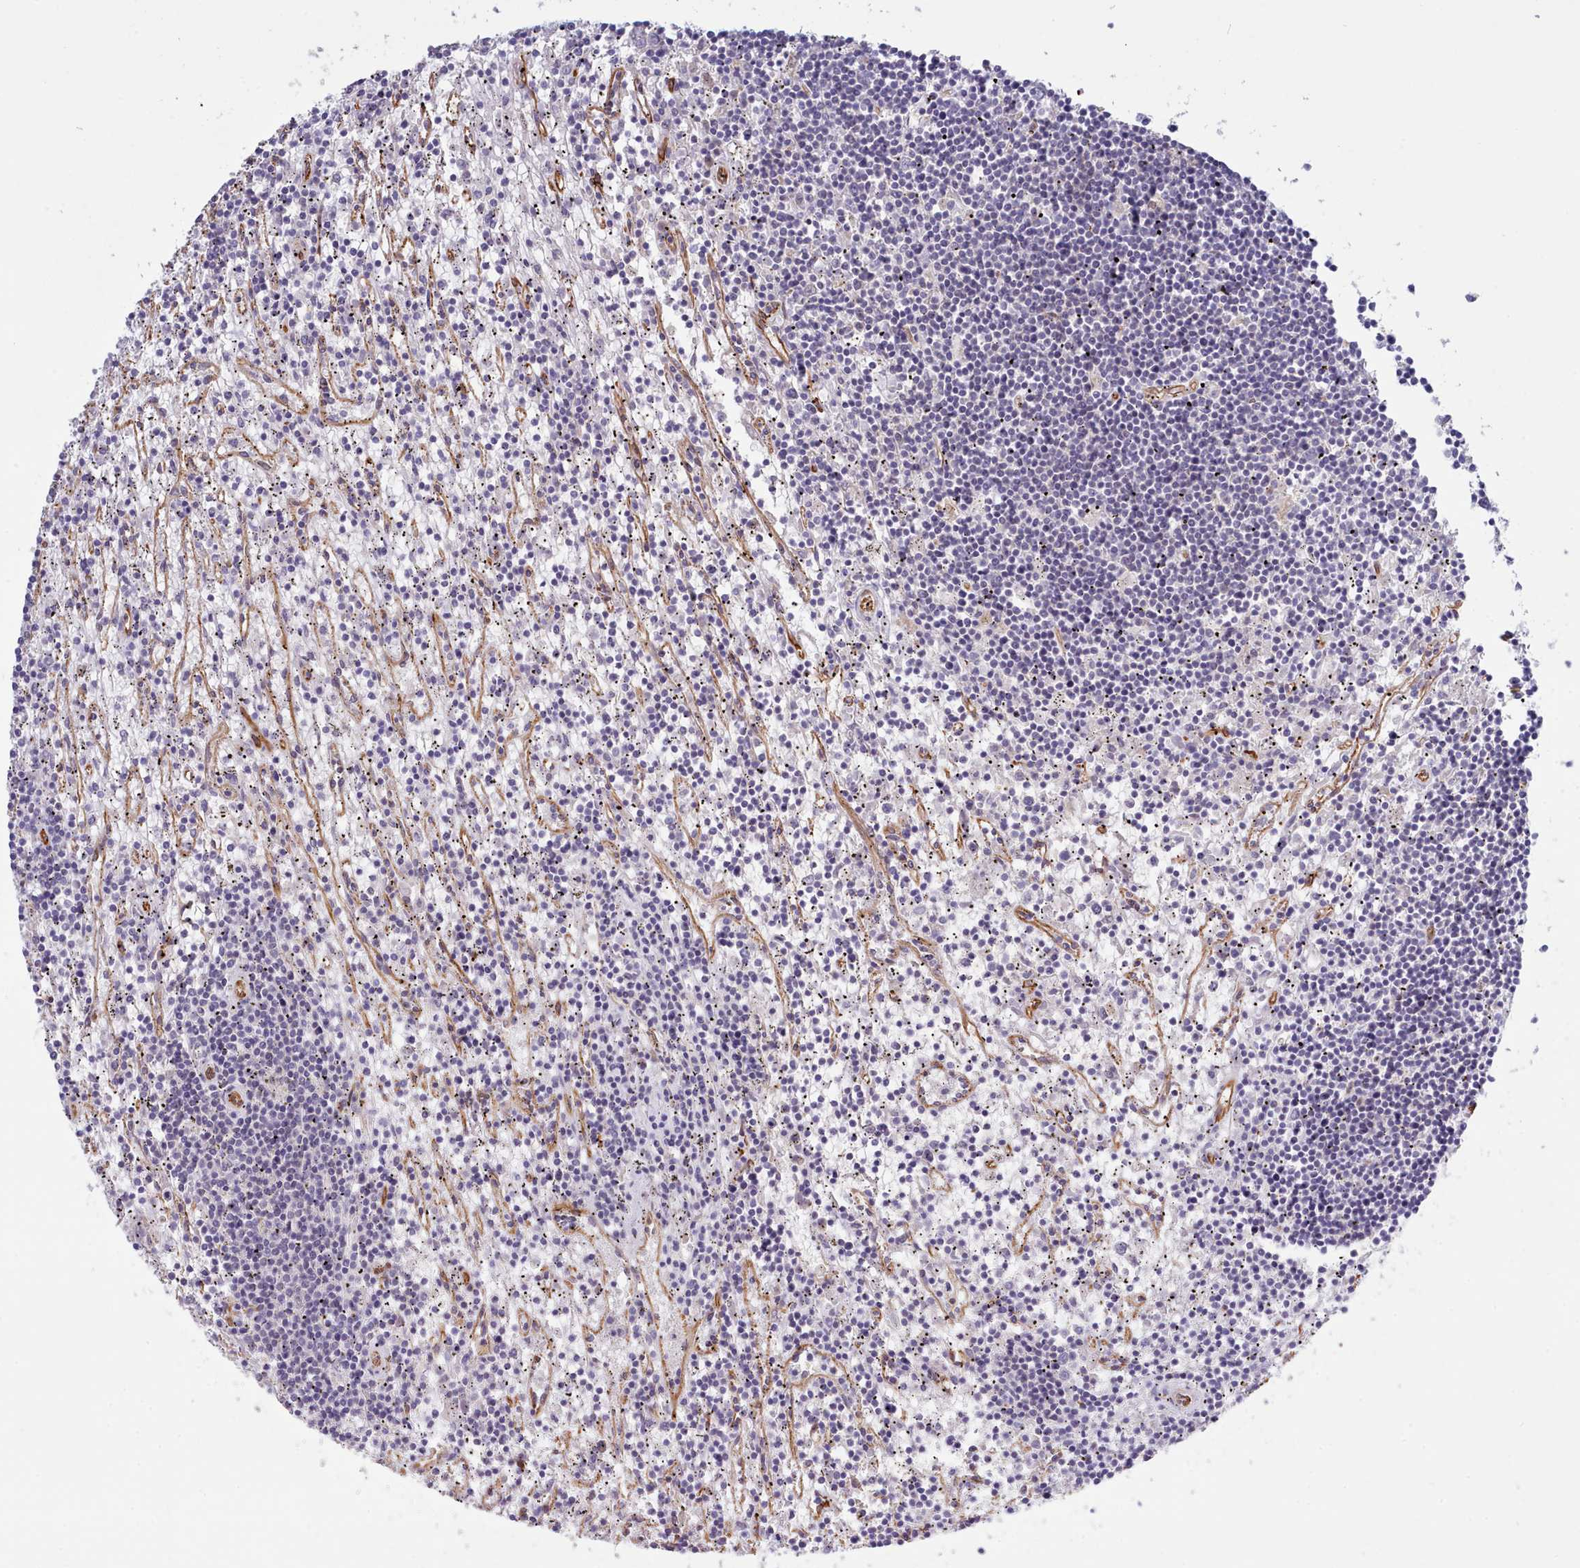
{"staining": {"intensity": "negative", "quantity": "none", "location": "none"}, "tissue": "lymphoma", "cell_type": "Tumor cells", "image_type": "cancer", "snomed": [{"axis": "morphology", "description": "Malignant lymphoma, non-Hodgkin's type, Low grade"}, {"axis": "topography", "description": "Spleen"}], "caption": "DAB (3,3'-diaminobenzidine) immunohistochemical staining of low-grade malignant lymphoma, non-Hodgkin's type displays no significant positivity in tumor cells.", "gene": "ZC3H13", "patient": {"sex": "male", "age": 76}}